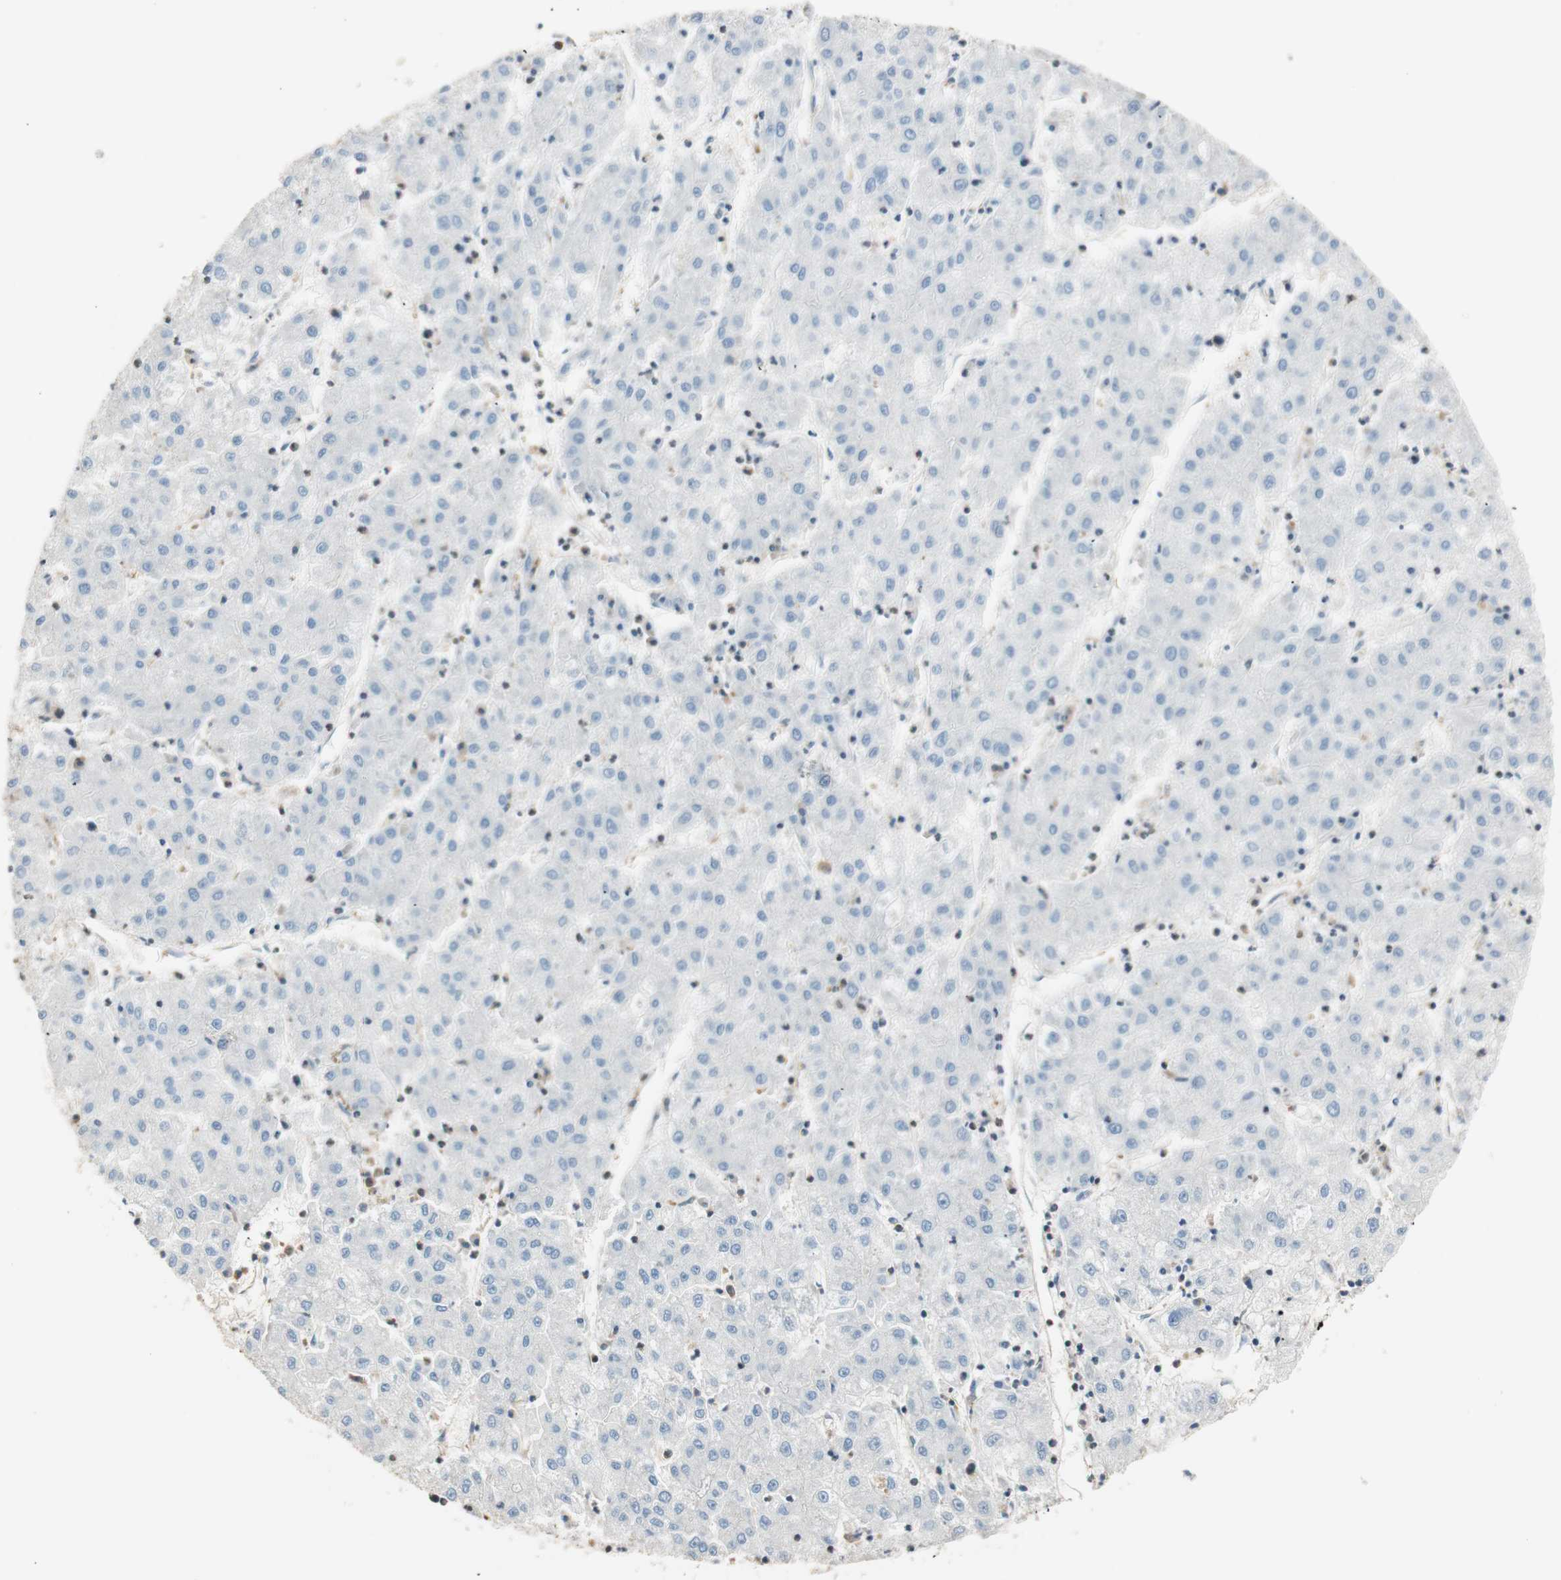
{"staining": {"intensity": "negative", "quantity": "none", "location": "none"}, "tissue": "liver cancer", "cell_type": "Tumor cells", "image_type": "cancer", "snomed": [{"axis": "morphology", "description": "Carcinoma, Hepatocellular, NOS"}, {"axis": "topography", "description": "Liver"}], "caption": "This is a photomicrograph of immunohistochemistry staining of liver hepatocellular carcinoma, which shows no expression in tumor cells.", "gene": "CRLF3", "patient": {"sex": "male", "age": 72}}